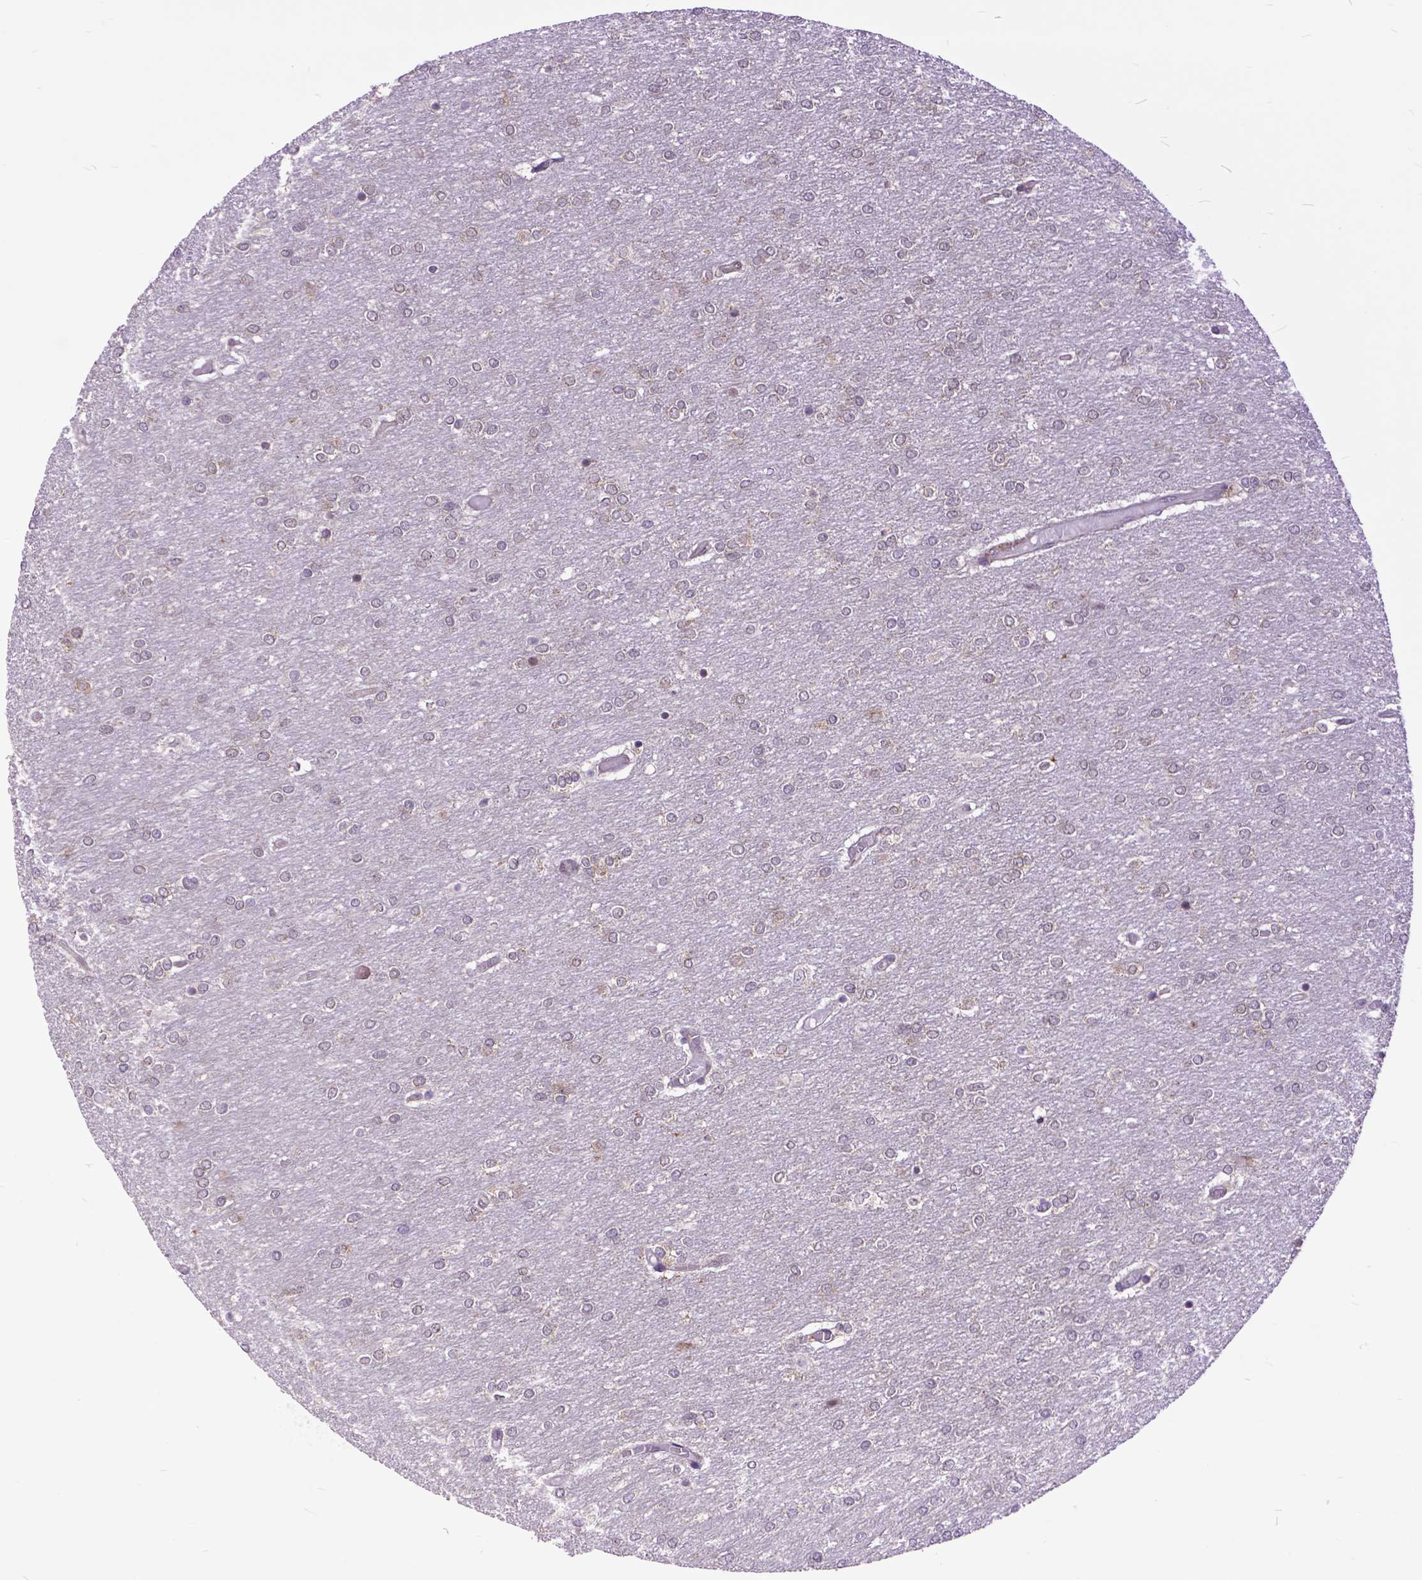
{"staining": {"intensity": "moderate", "quantity": ">75%", "location": "cytoplasmic/membranous"}, "tissue": "glioma", "cell_type": "Tumor cells", "image_type": "cancer", "snomed": [{"axis": "morphology", "description": "Glioma, malignant, High grade"}, {"axis": "topography", "description": "Brain"}], "caption": "This image shows immunohistochemistry (IHC) staining of human high-grade glioma (malignant), with medium moderate cytoplasmic/membranous staining in approximately >75% of tumor cells.", "gene": "ARL1", "patient": {"sex": "female", "age": 61}}